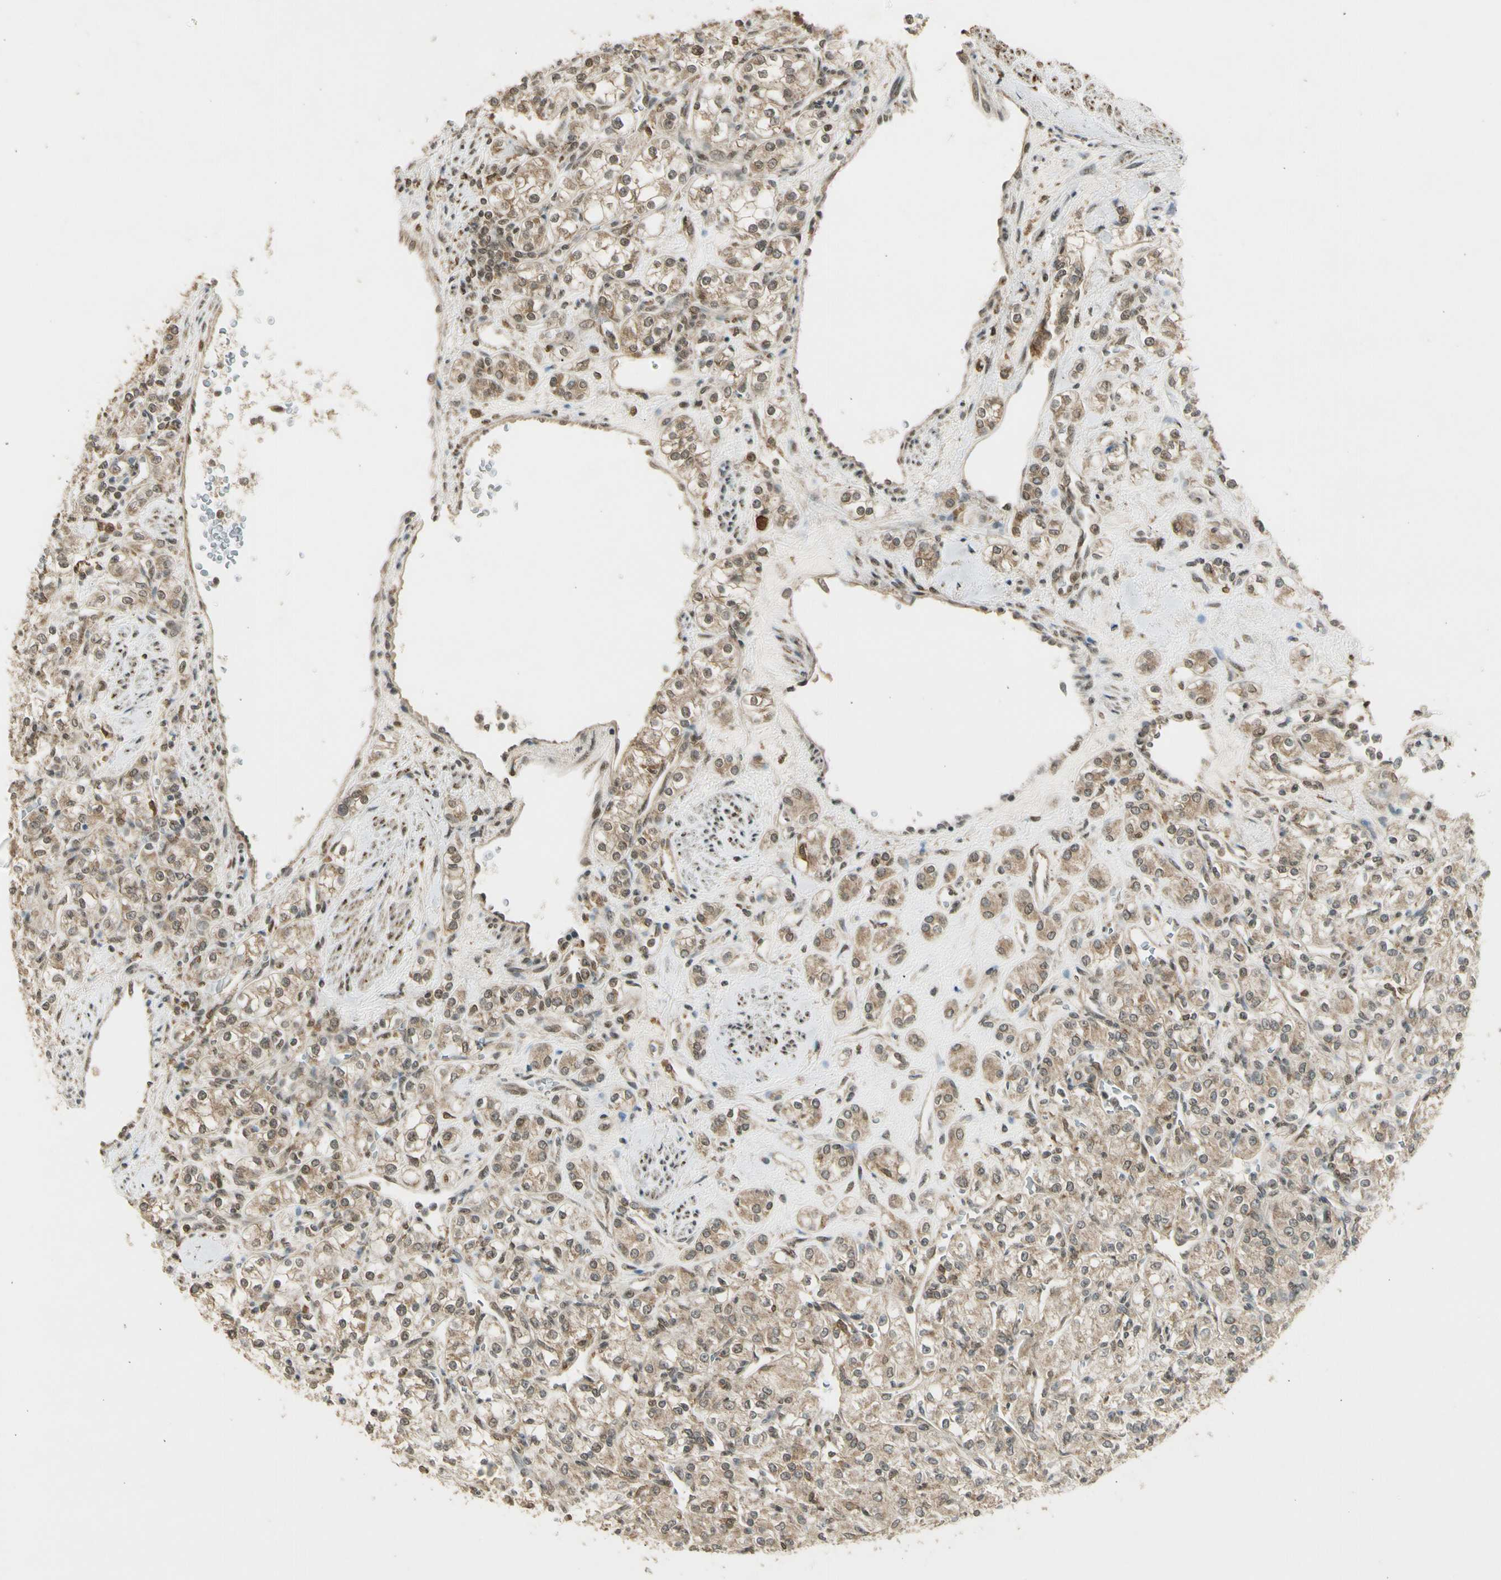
{"staining": {"intensity": "weak", "quantity": ">75%", "location": "cytoplasmic/membranous,nuclear"}, "tissue": "renal cancer", "cell_type": "Tumor cells", "image_type": "cancer", "snomed": [{"axis": "morphology", "description": "Adenocarcinoma, NOS"}, {"axis": "topography", "description": "Kidney"}], "caption": "High-power microscopy captured an immunohistochemistry micrograph of renal cancer, revealing weak cytoplasmic/membranous and nuclear expression in approximately >75% of tumor cells.", "gene": "ZNF135", "patient": {"sex": "male", "age": 77}}